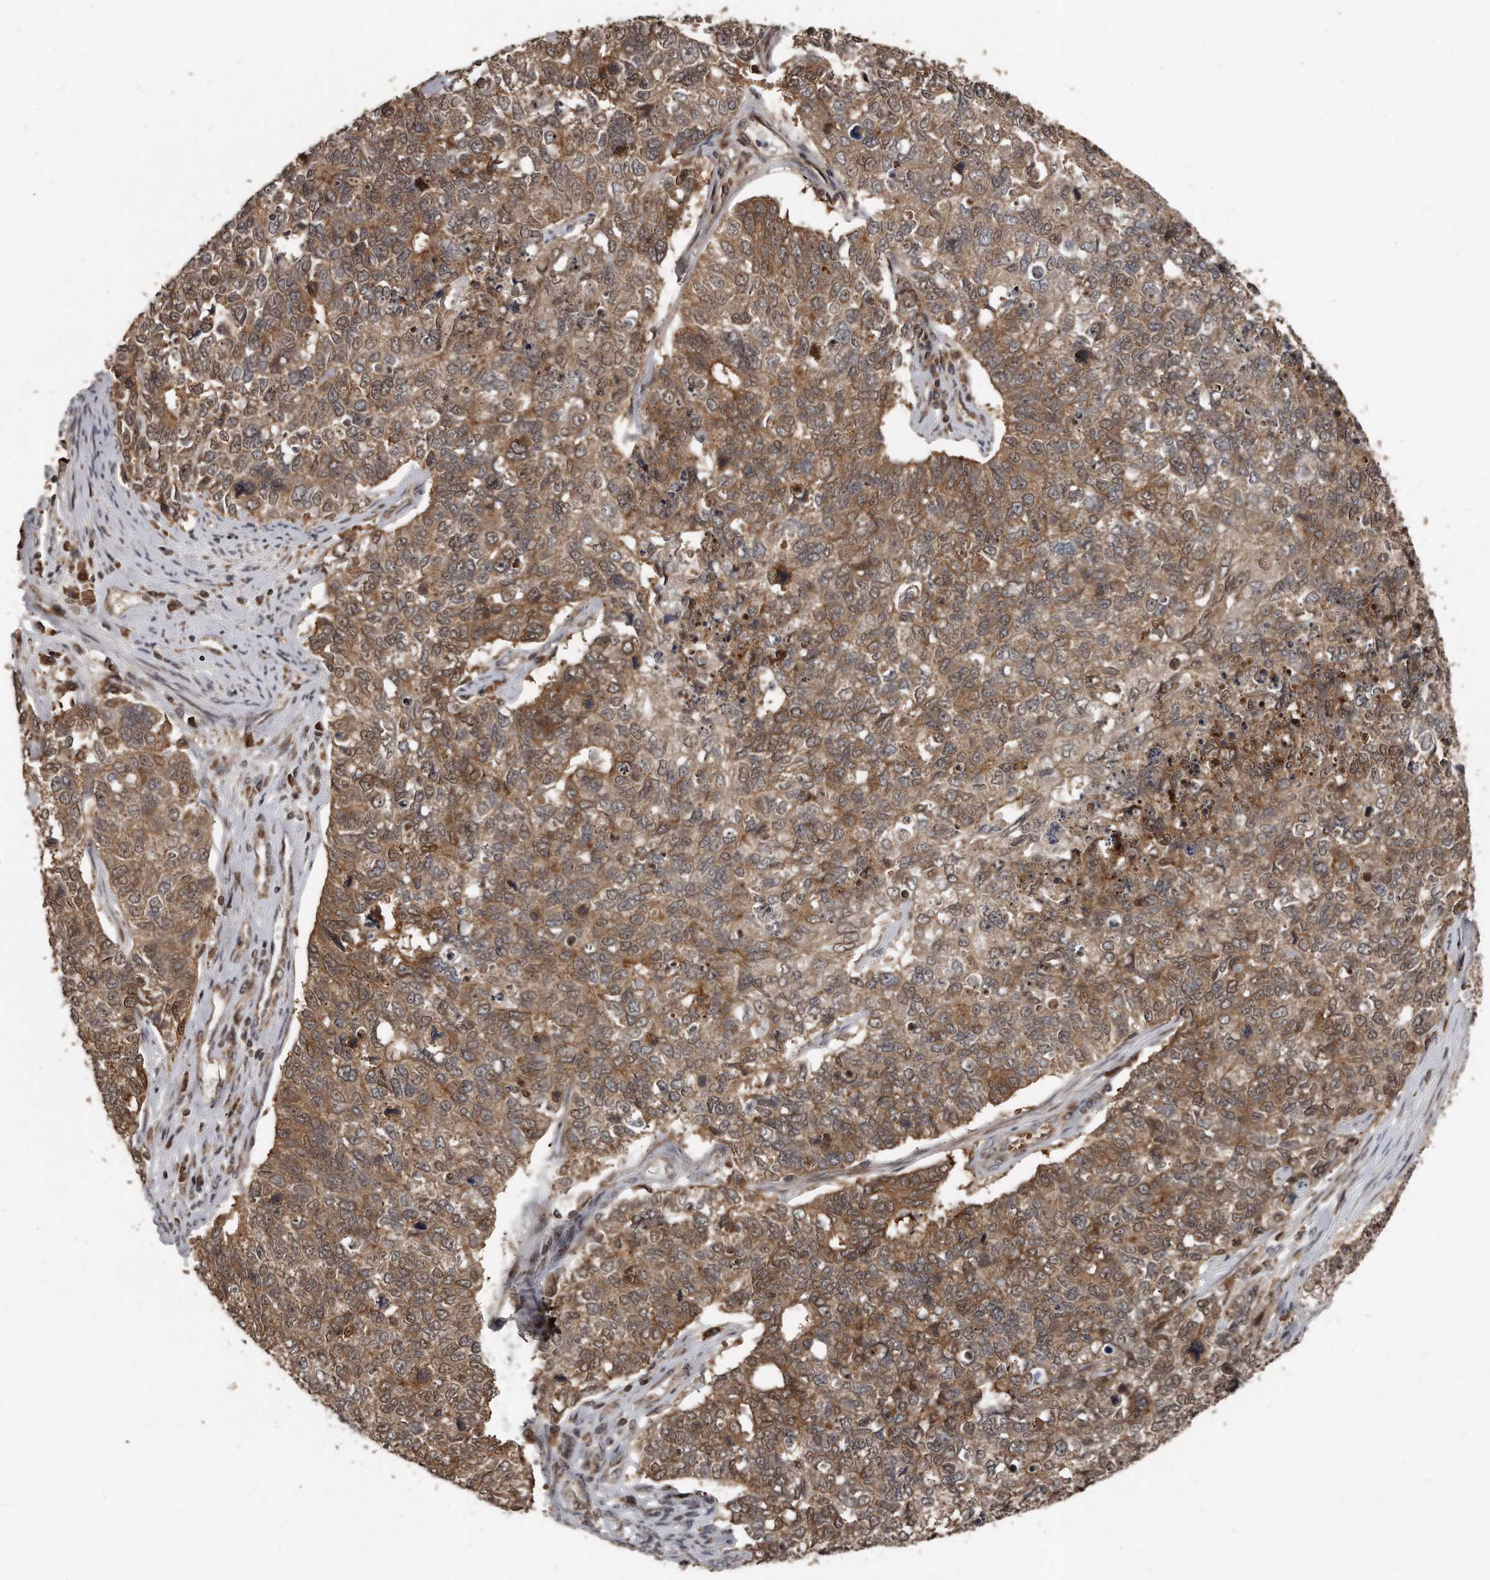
{"staining": {"intensity": "moderate", "quantity": ">75%", "location": "cytoplasmic/membranous"}, "tissue": "cervical cancer", "cell_type": "Tumor cells", "image_type": "cancer", "snomed": [{"axis": "morphology", "description": "Squamous cell carcinoma, NOS"}, {"axis": "topography", "description": "Cervix"}], "caption": "This photomicrograph reveals cervical cancer stained with immunohistochemistry to label a protein in brown. The cytoplasmic/membranous of tumor cells show moderate positivity for the protein. Nuclei are counter-stained blue.", "gene": "GCH1", "patient": {"sex": "female", "age": 63}}